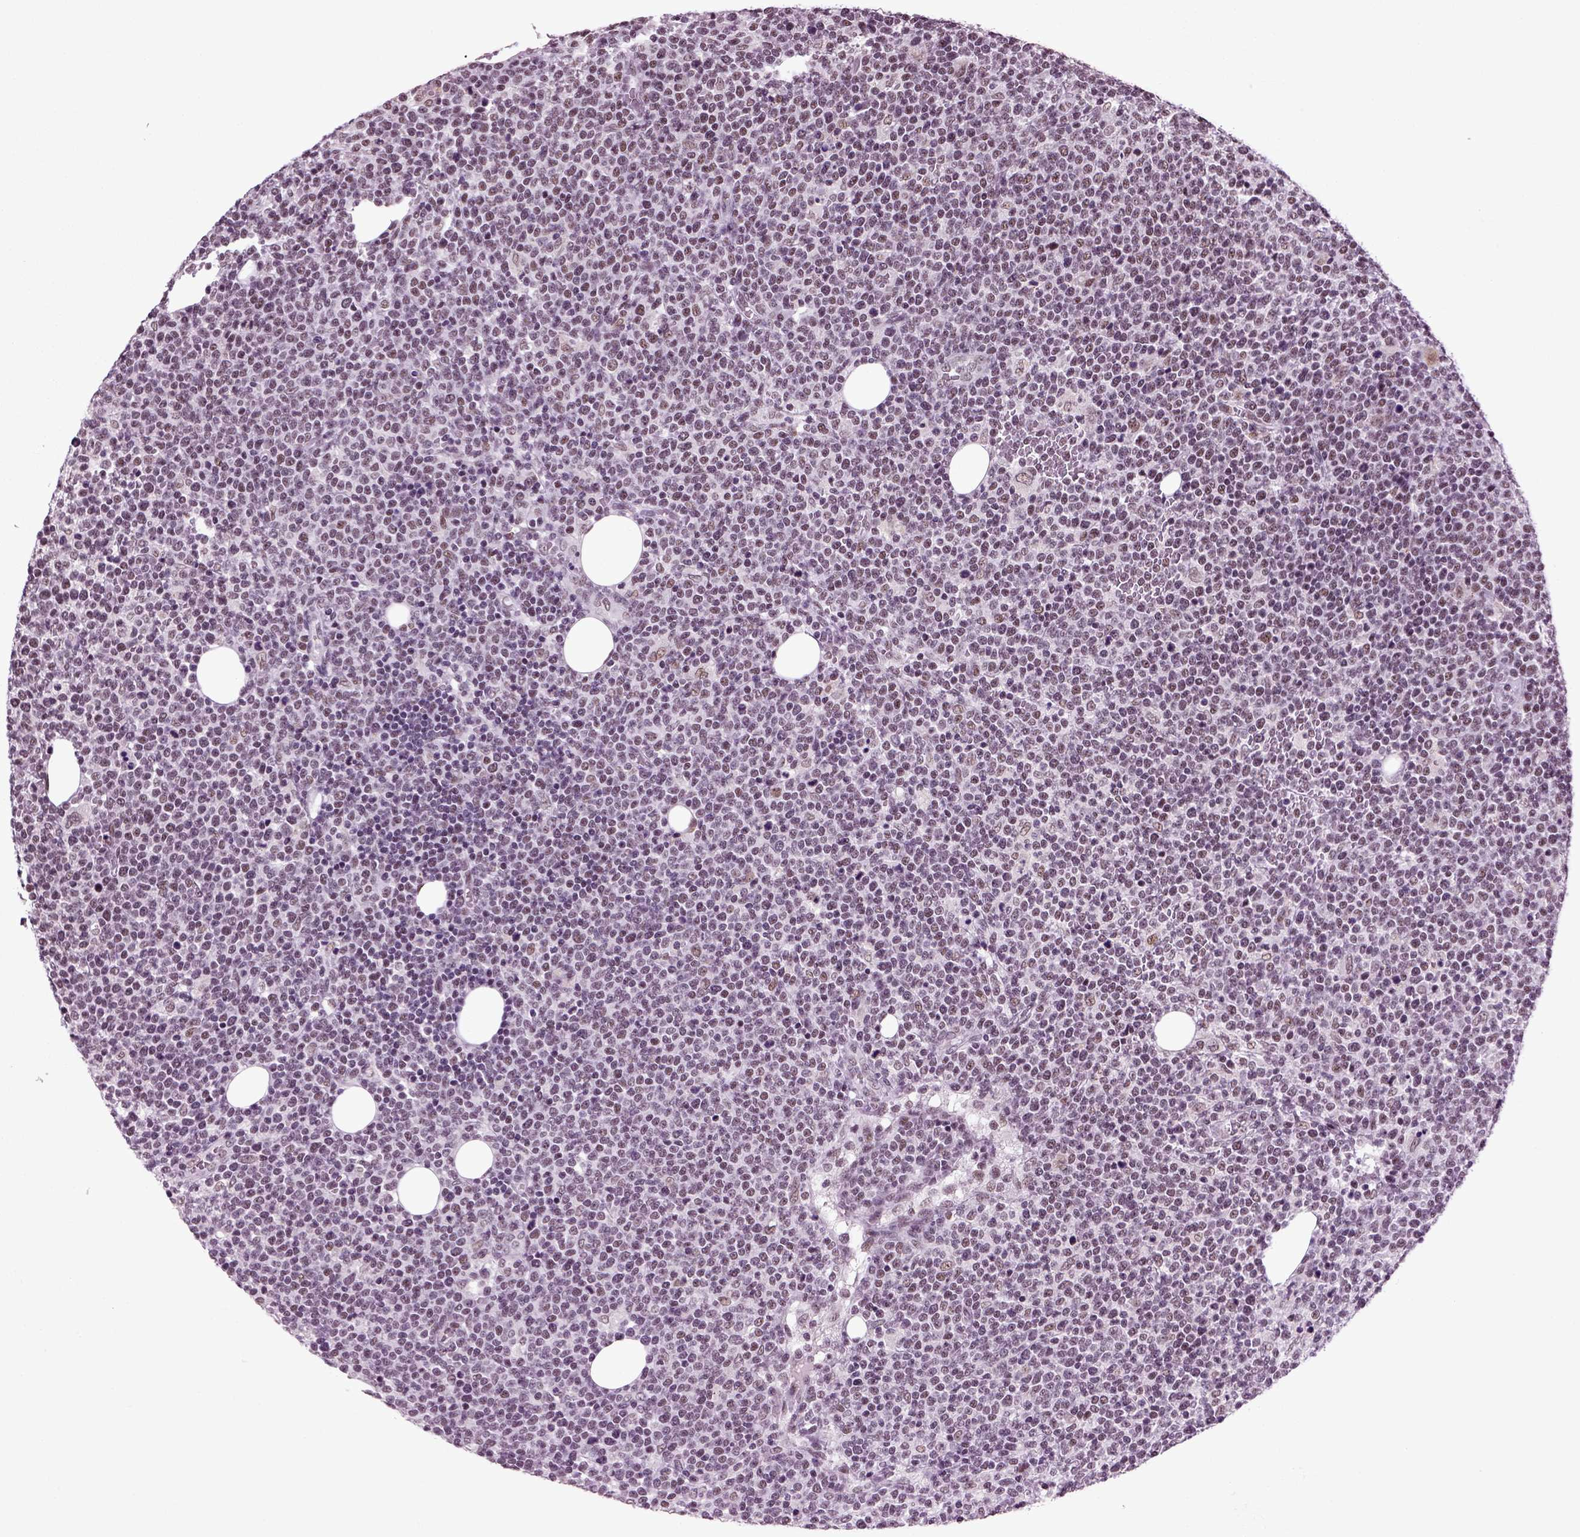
{"staining": {"intensity": "negative", "quantity": "none", "location": "none"}, "tissue": "lymphoma", "cell_type": "Tumor cells", "image_type": "cancer", "snomed": [{"axis": "morphology", "description": "Malignant lymphoma, non-Hodgkin's type, High grade"}, {"axis": "topography", "description": "Lymph node"}], "caption": "This histopathology image is of lymphoma stained with immunohistochemistry to label a protein in brown with the nuclei are counter-stained blue. There is no positivity in tumor cells. (DAB (3,3'-diaminobenzidine) IHC with hematoxylin counter stain).", "gene": "RCOR3", "patient": {"sex": "male", "age": 61}}